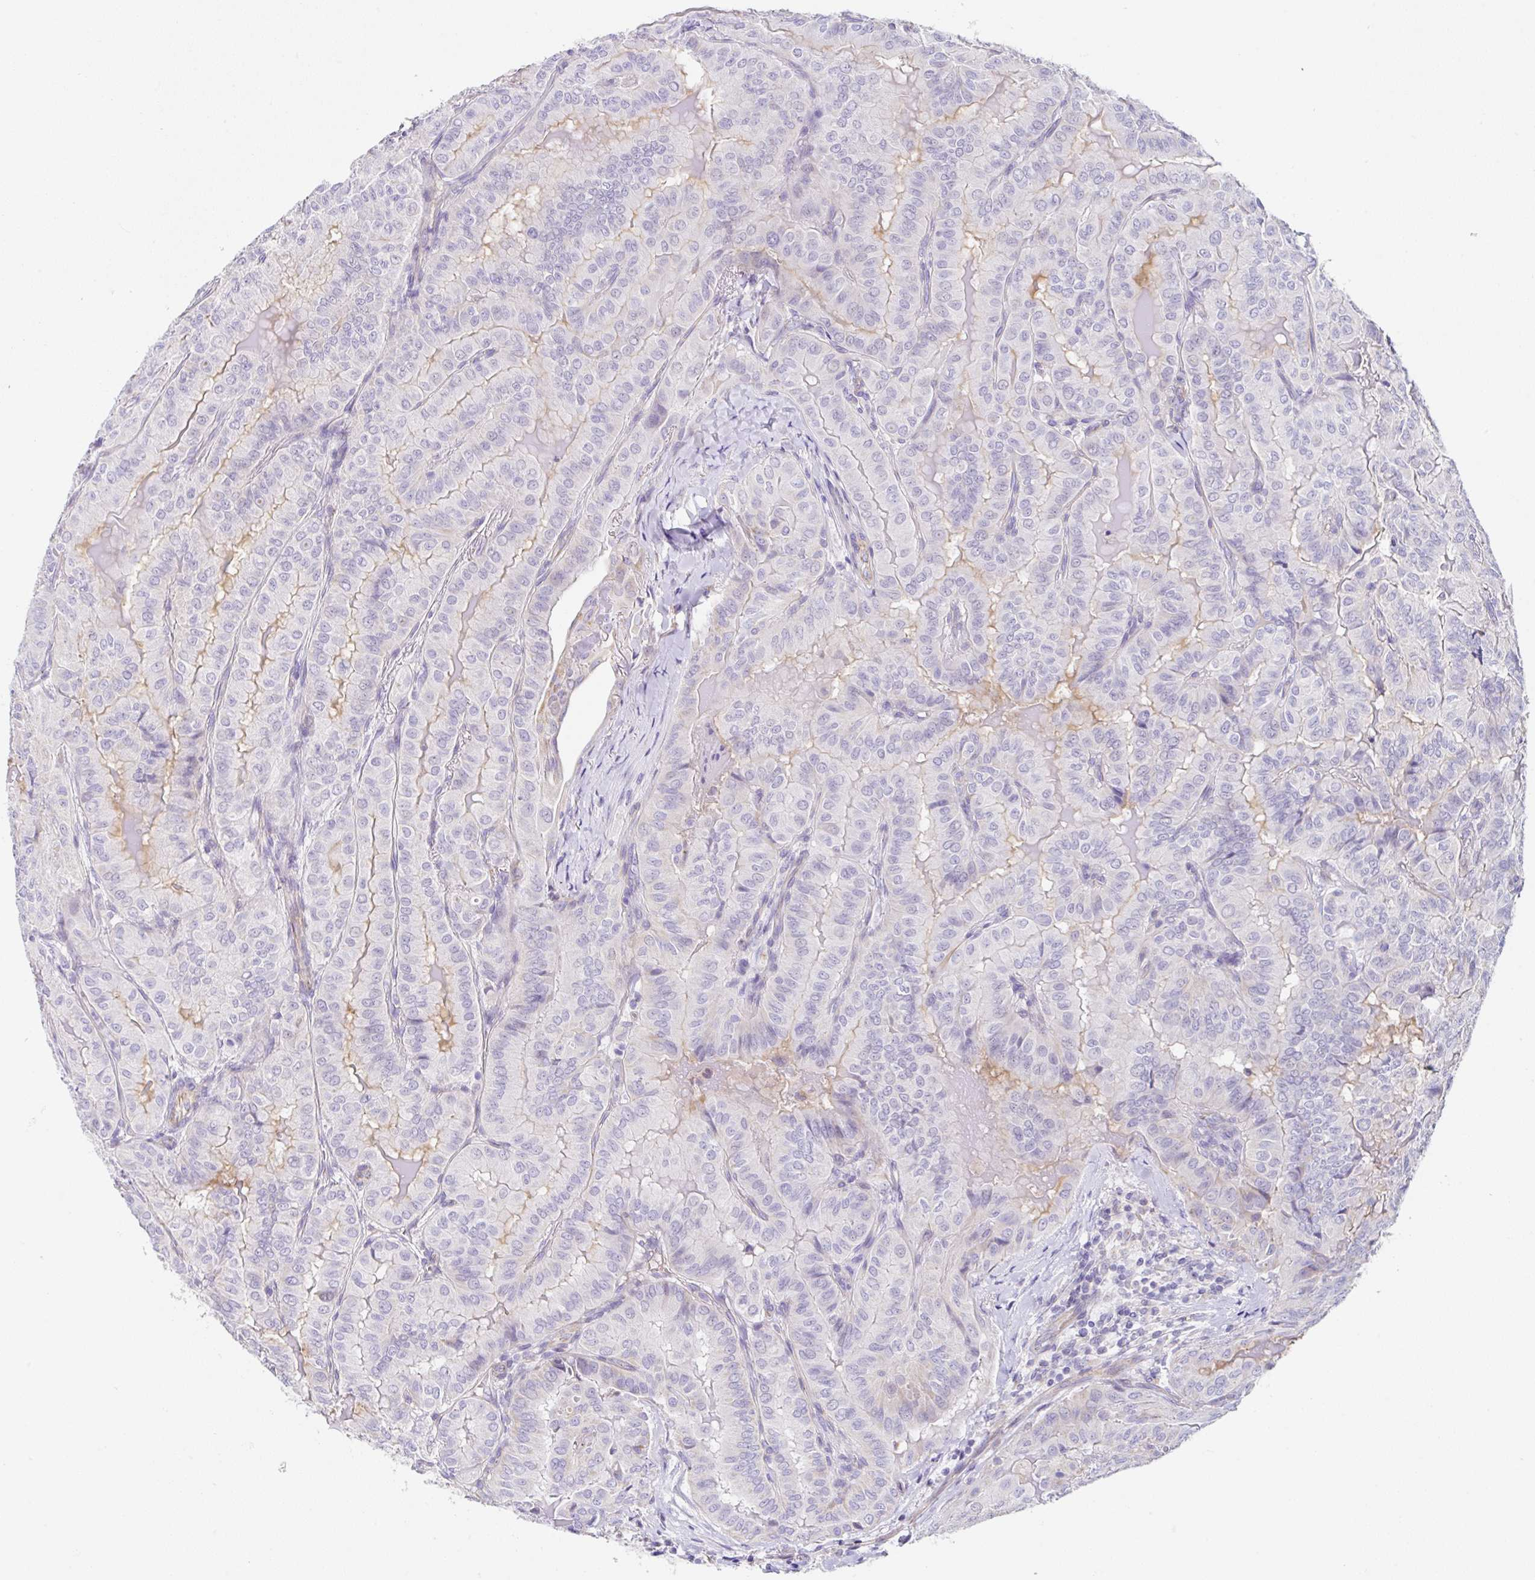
{"staining": {"intensity": "negative", "quantity": "none", "location": "none"}, "tissue": "thyroid cancer", "cell_type": "Tumor cells", "image_type": "cancer", "snomed": [{"axis": "morphology", "description": "Papillary adenocarcinoma, NOS"}, {"axis": "topography", "description": "Thyroid gland"}], "caption": "Human papillary adenocarcinoma (thyroid) stained for a protein using IHC reveals no staining in tumor cells.", "gene": "DKK4", "patient": {"sex": "female", "age": 68}}